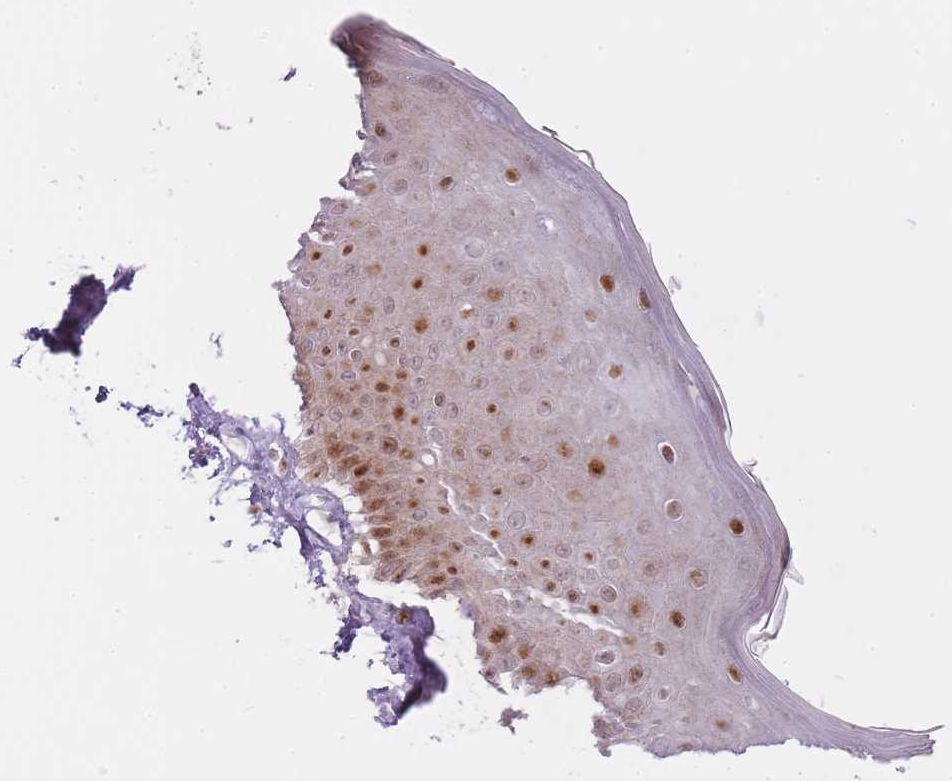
{"staining": {"intensity": "negative", "quantity": "none", "location": "none"}, "tissue": "skin", "cell_type": "Fibroblasts", "image_type": "normal", "snomed": [{"axis": "morphology", "description": "Normal tissue, NOS"}, {"axis": "topography", "description": "Skin"}], "caption": "Fibroblasts are negative for protein expression in benign human skin. Nuclei are stained in blue.", "gene": "OGG1", "patient": {"sex": "male", "age": 52}}